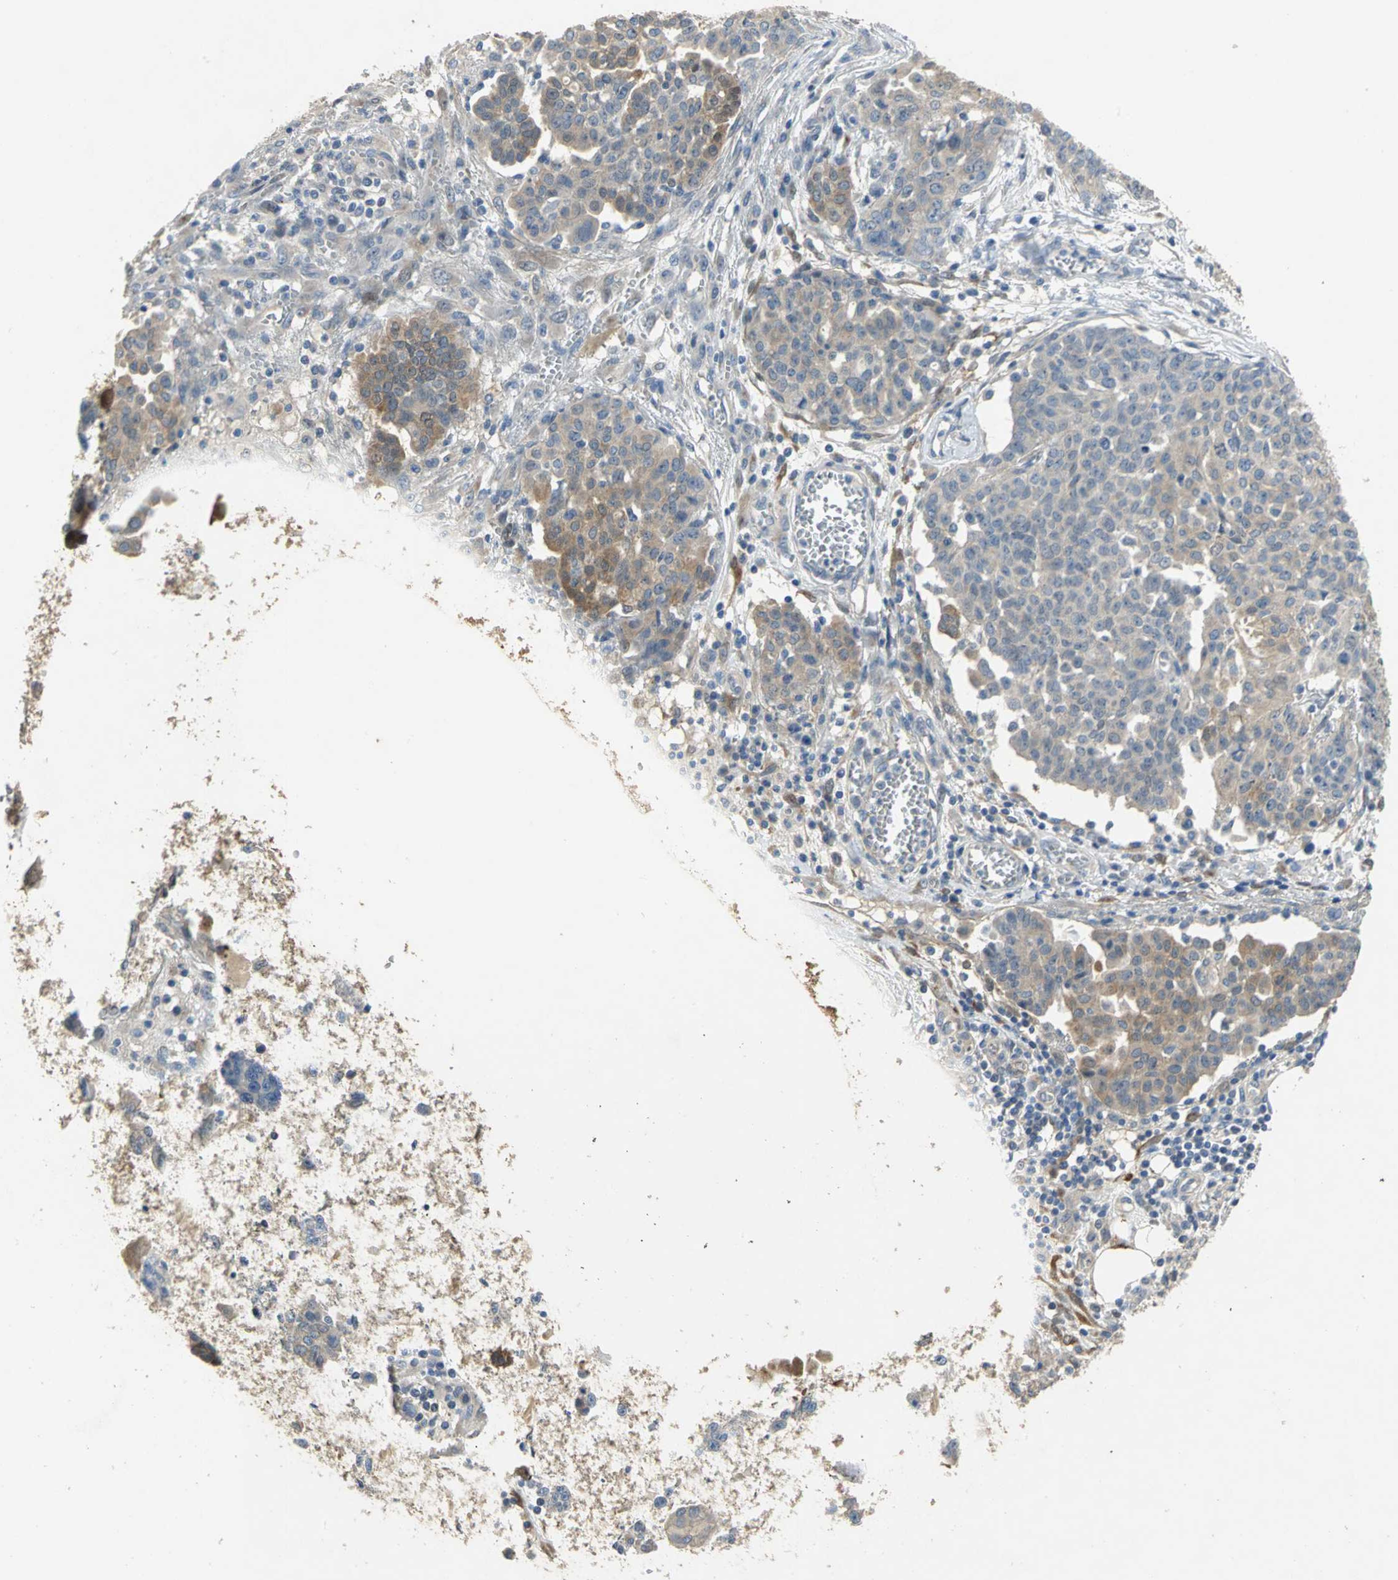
{"staining": {"intensity": "weak", "quantity": "25%-75%", "location": "cytoplasmic/membranous"}, "tissue": "ovarian cancer", "cell_type": "Tumor cells", "image_type": "cancer", "snomed": [{"axis": "morphology", "description": "Cystadenocarcinoma, serous, NOS"}, {"axis": "topography", "description": "Soft tissue"}, {"axis": "topography", "description": "Ovary"}], "caption": "Ovarian cancer was stained to show a protein in brown. There is low levels of weak cytoplasmic/membranous positivity in approximately 25%-75% of tumor cells.", "gene": "IL17RB", "patient": {"sex": "female", "age": 57}}